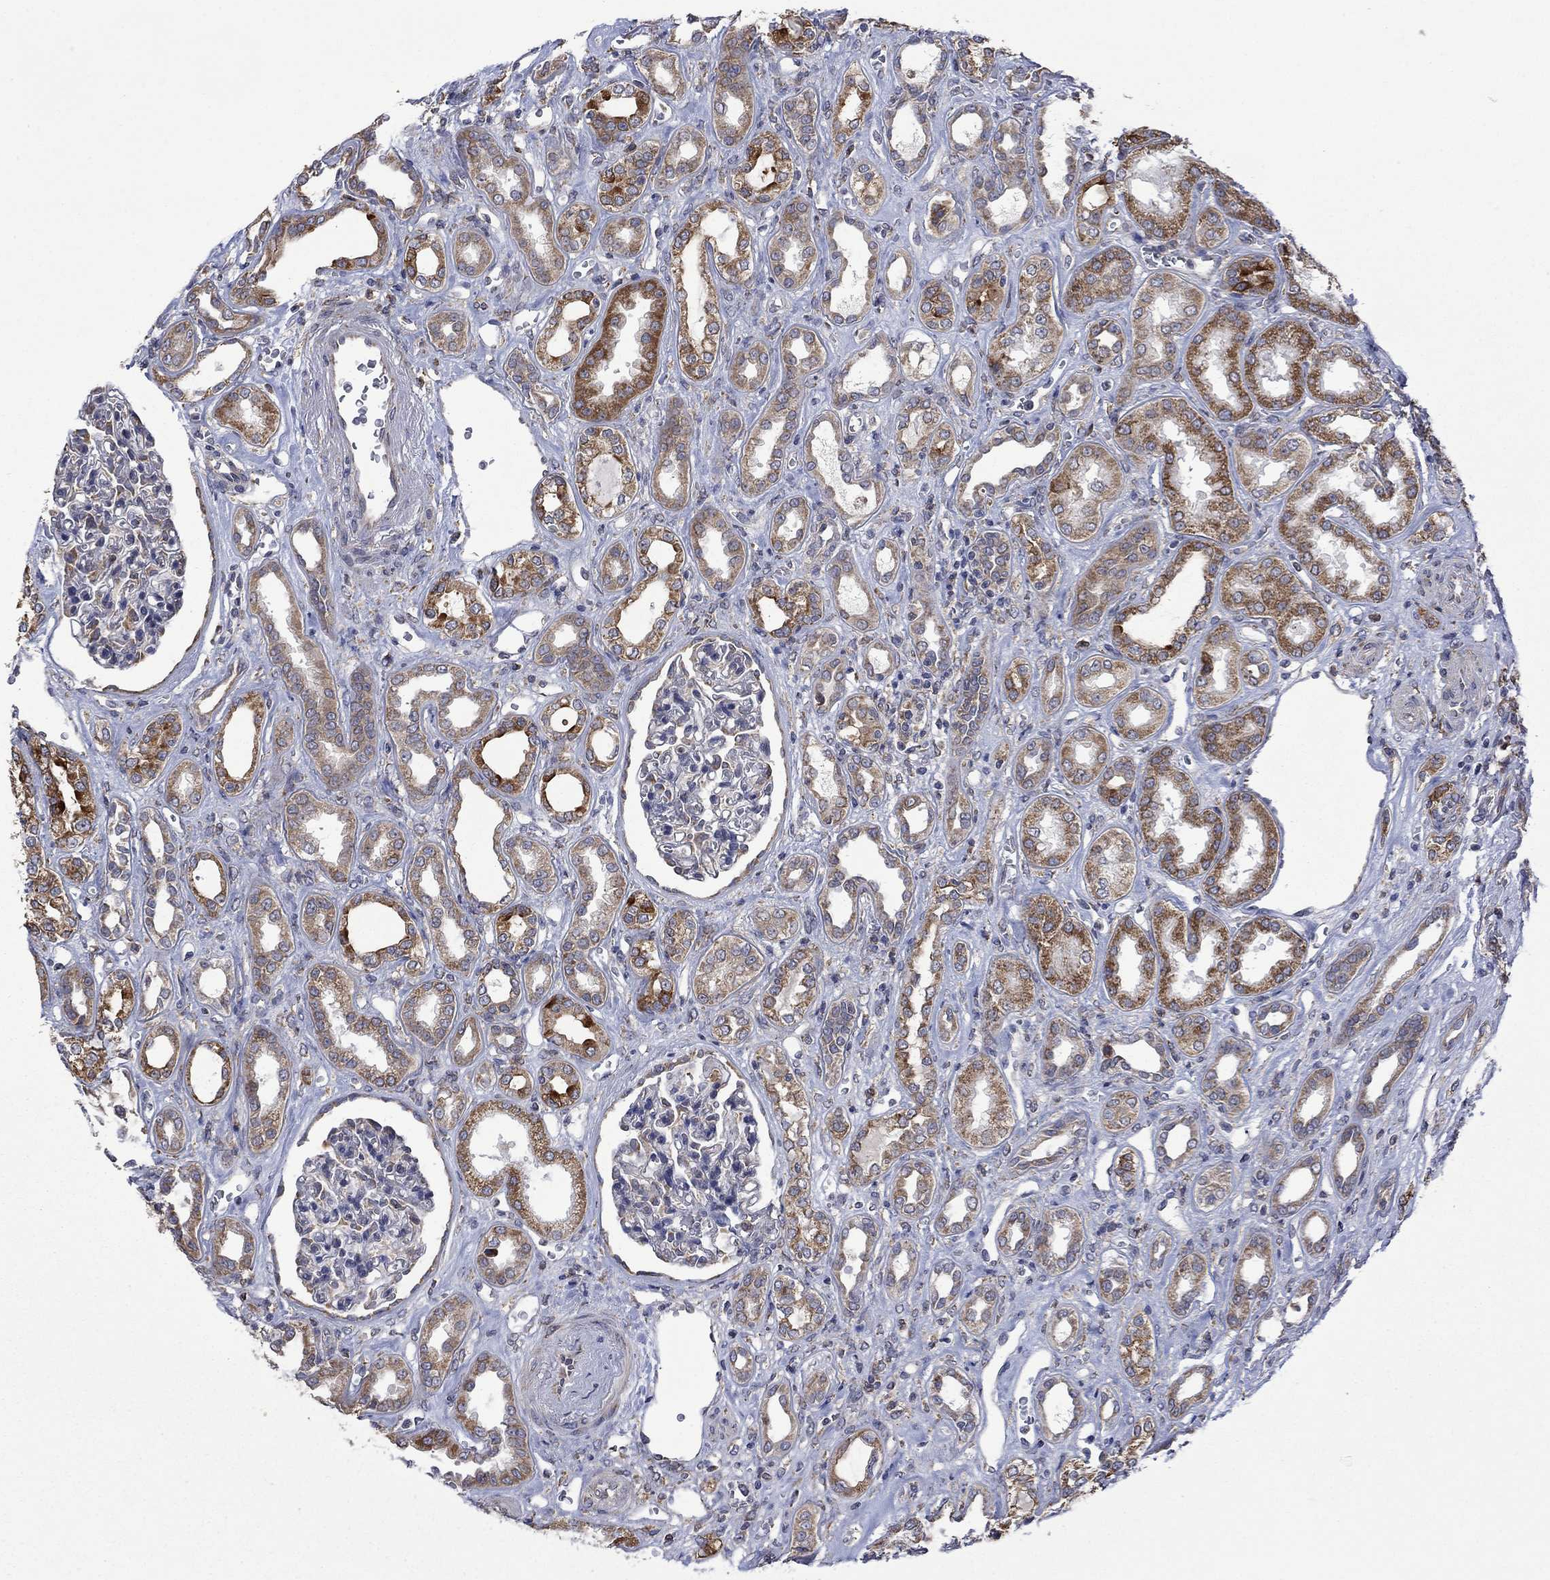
{"staining": {"intensity": "strong", "quantity": "25%-75%", "location": "cytoplasmic/membranous"}, "tissue": "renal cancer", "cell_type": "Tumor cells", "image_type": "cancer", "snomed": [{"axis": "morphology", "description": "Adenocarcinoma, NOS"}, {"axis": "topography", "description": "Kidney"}], "caption": "Adenocarcinoma (renal) stained with DAB immunohistochemistry (IHC) demonstrates high levels of strong cytoplasmic/membranous positivity in about 25%-75% of tumor cells.", "gene": "FURIN", "patient": {"sex": "male", "age": 63}}